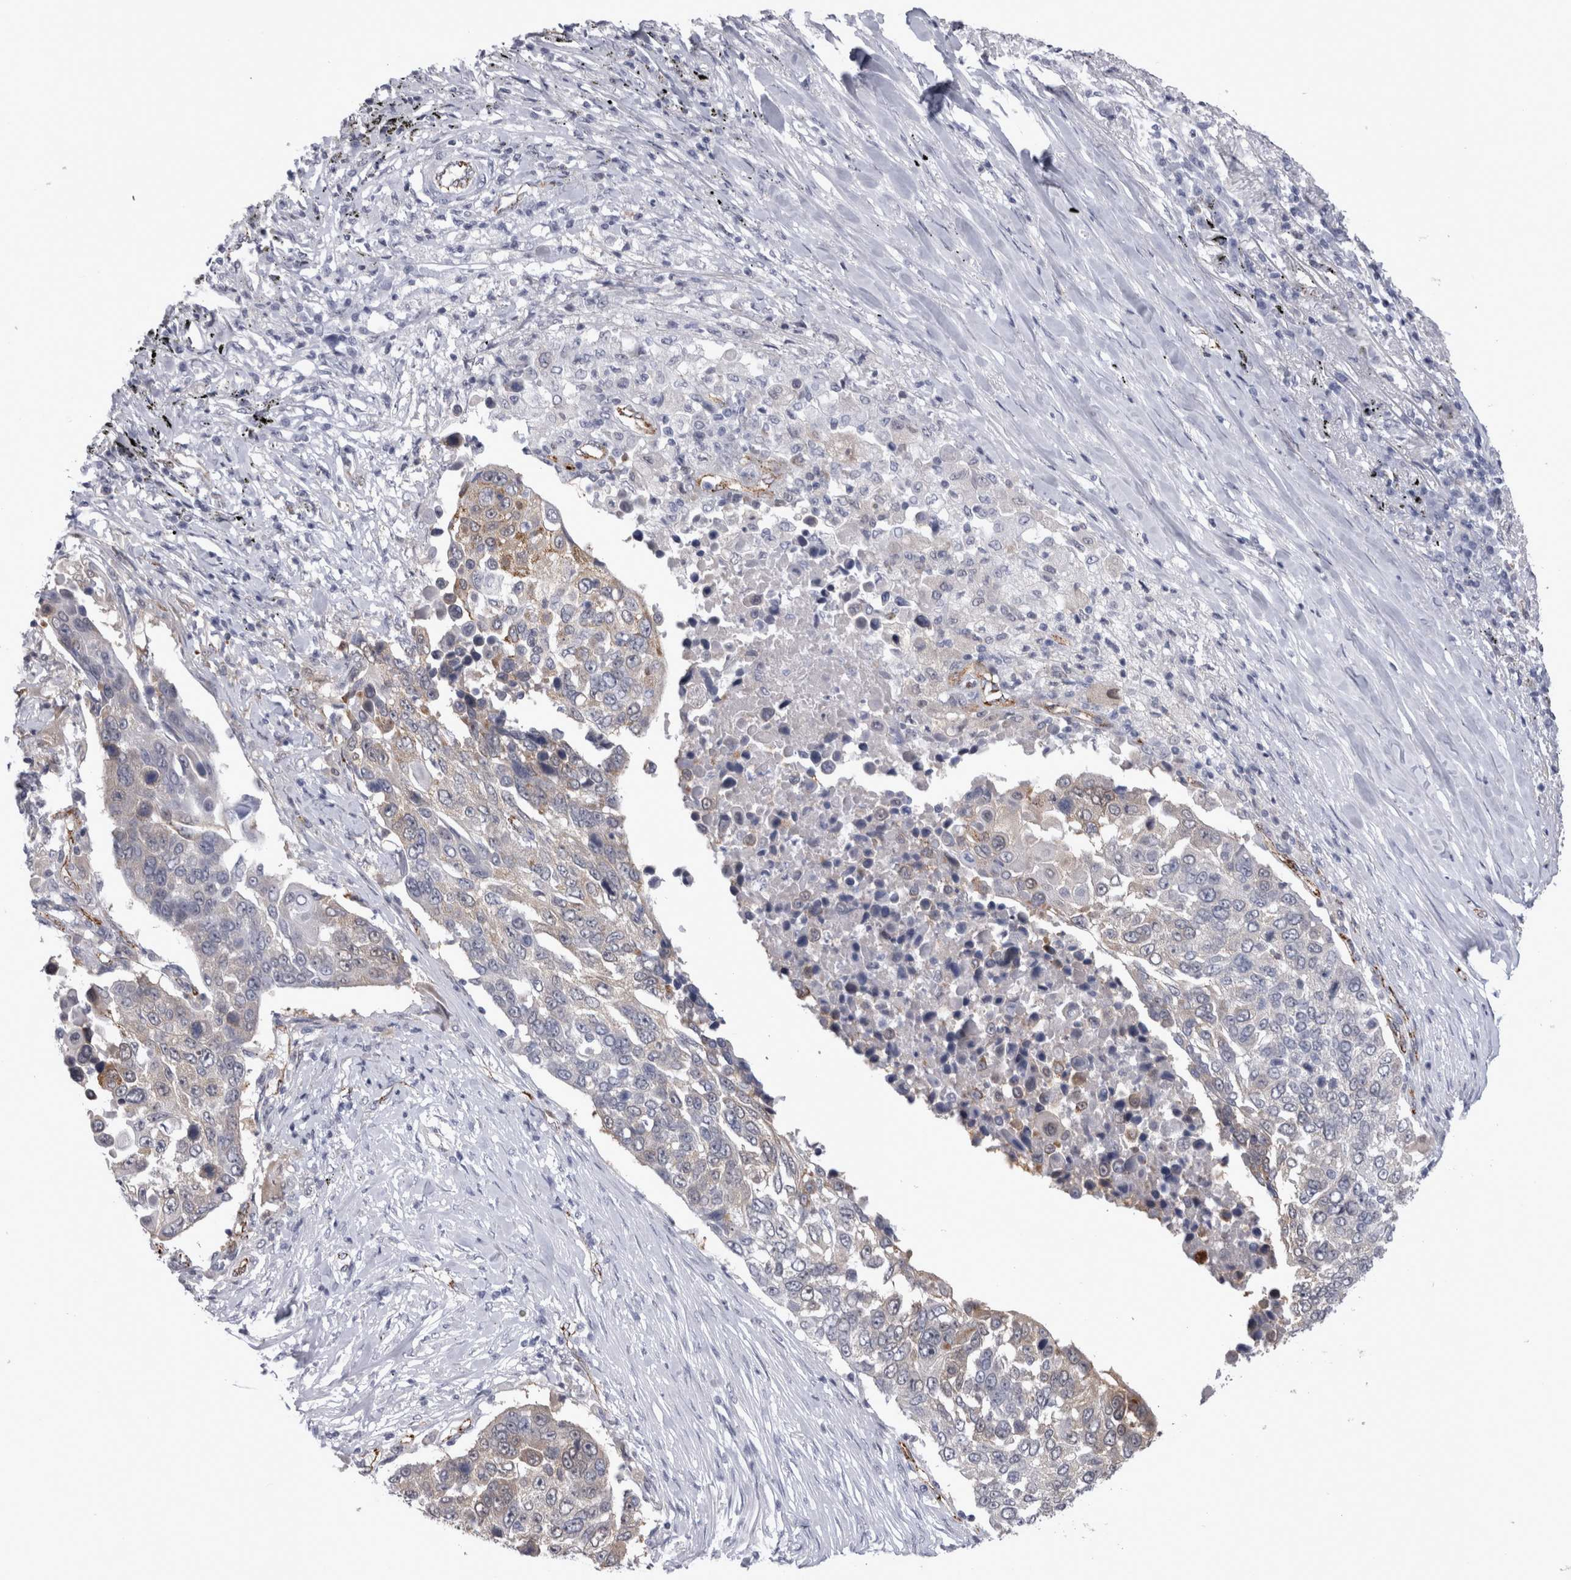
{"staining": {"intensity": "negative", "quantity": "none", "location": "none"}, "tissue": "lung cancer", "cell_type": "Tumor cells", "image_type": "cancer", "snomed": [{"axis": "morphology", "description": "Squamous cell carcinoma, NOS"}, {"axis": "topography", "description": "Lung"}], "caption": "Immunohistochemistry histopathology image of human lung cancer (squamous cell carcinoma) stained for a protein (brown), which exhibits no positivity in tumor cells. The staining is performed using DAB (3,3'-diaminobenzidine) brown chromogen with nuclei counter-stained in using hematoxylin.", "gene": "ACOT7", "patient": {"sex": "male", "age": 66}}